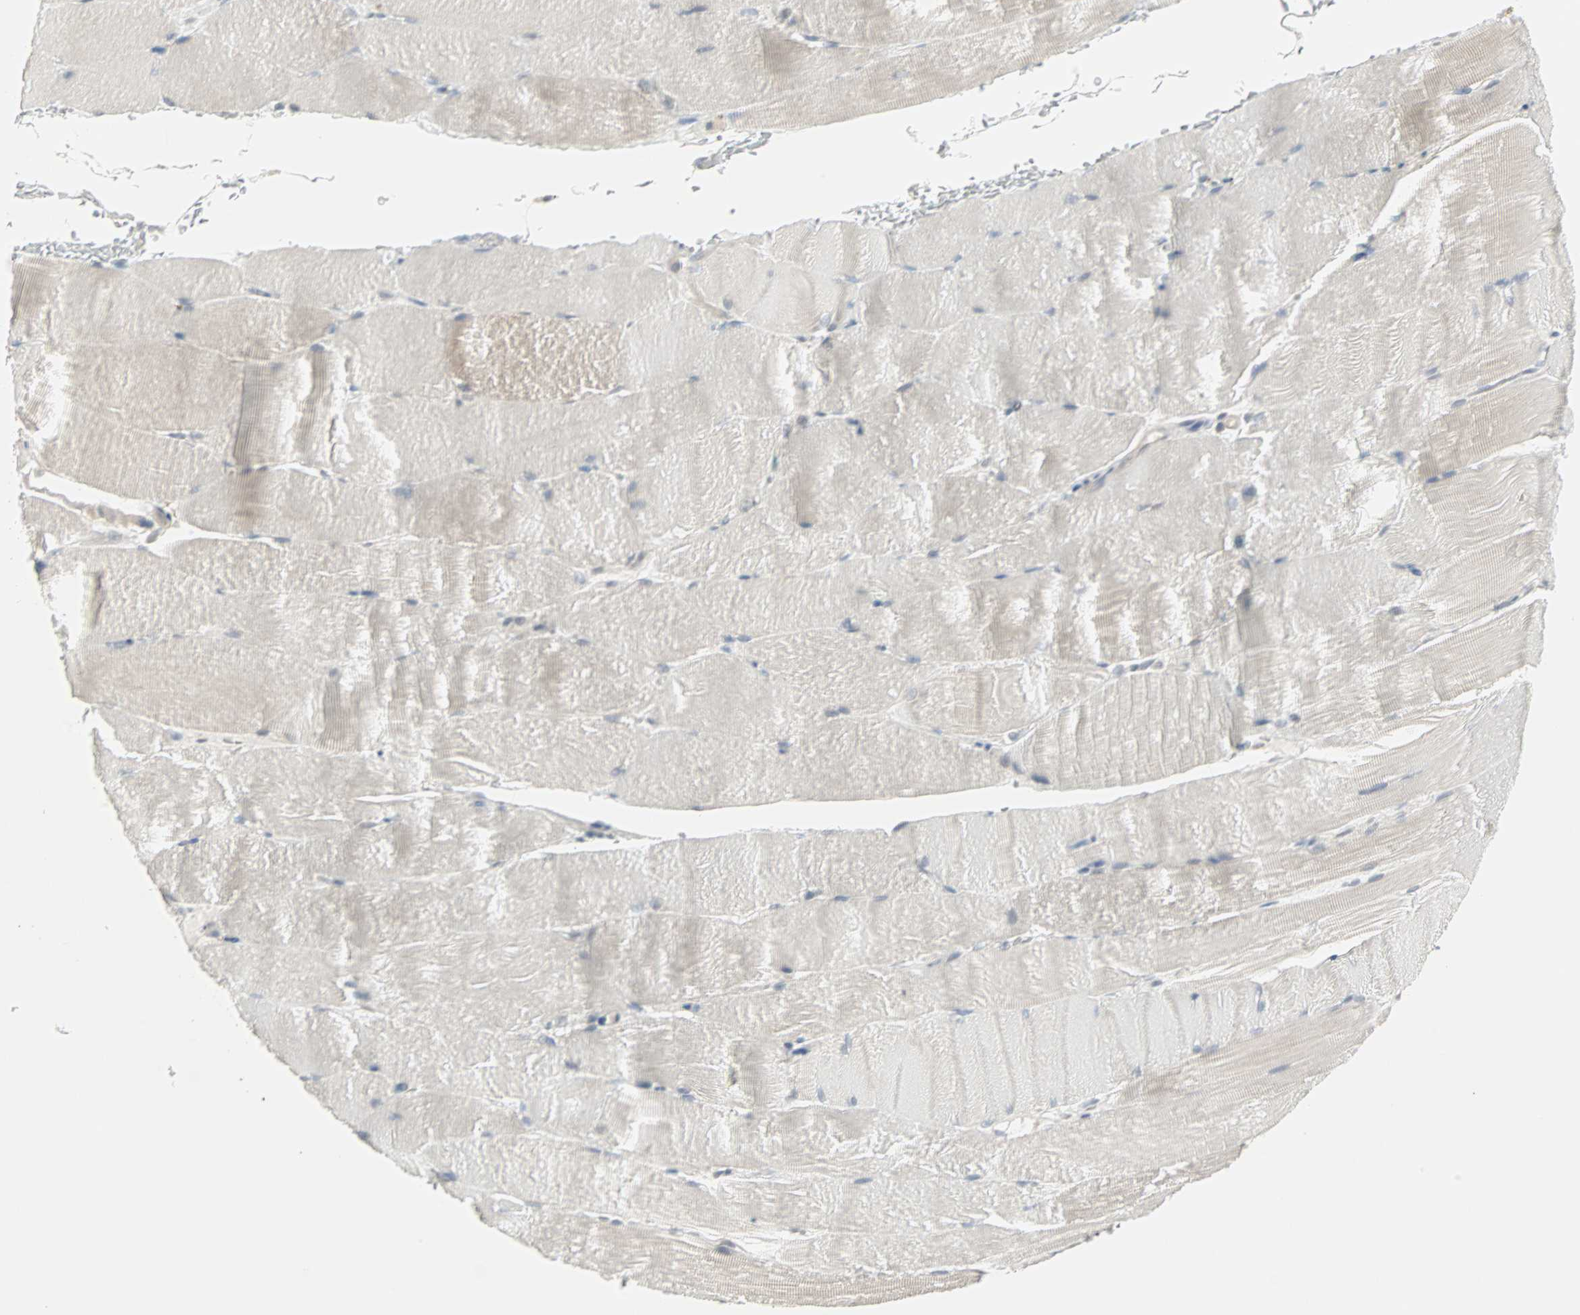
{"staining": {"intensity": "negative", "quantity": "none", "location": "none"}, "tissue": "skeletal muscle", "cell_type": "Myocytes", "image_type": "normal", "snomed": [{"axis": "morphology", "description": "Normal tissue, NOS"}, {"axis": "topography", "description": "Skeletal muscle"}, {"axis": "topography", "description": "Parathyroid gland"}], "caption": "Immunohistochemistry of unremarkable human skeletal muscle exhibits no positivity in myocytes.", "gene": "PTPA", "patient": {"sex": "female", "age": 37}}